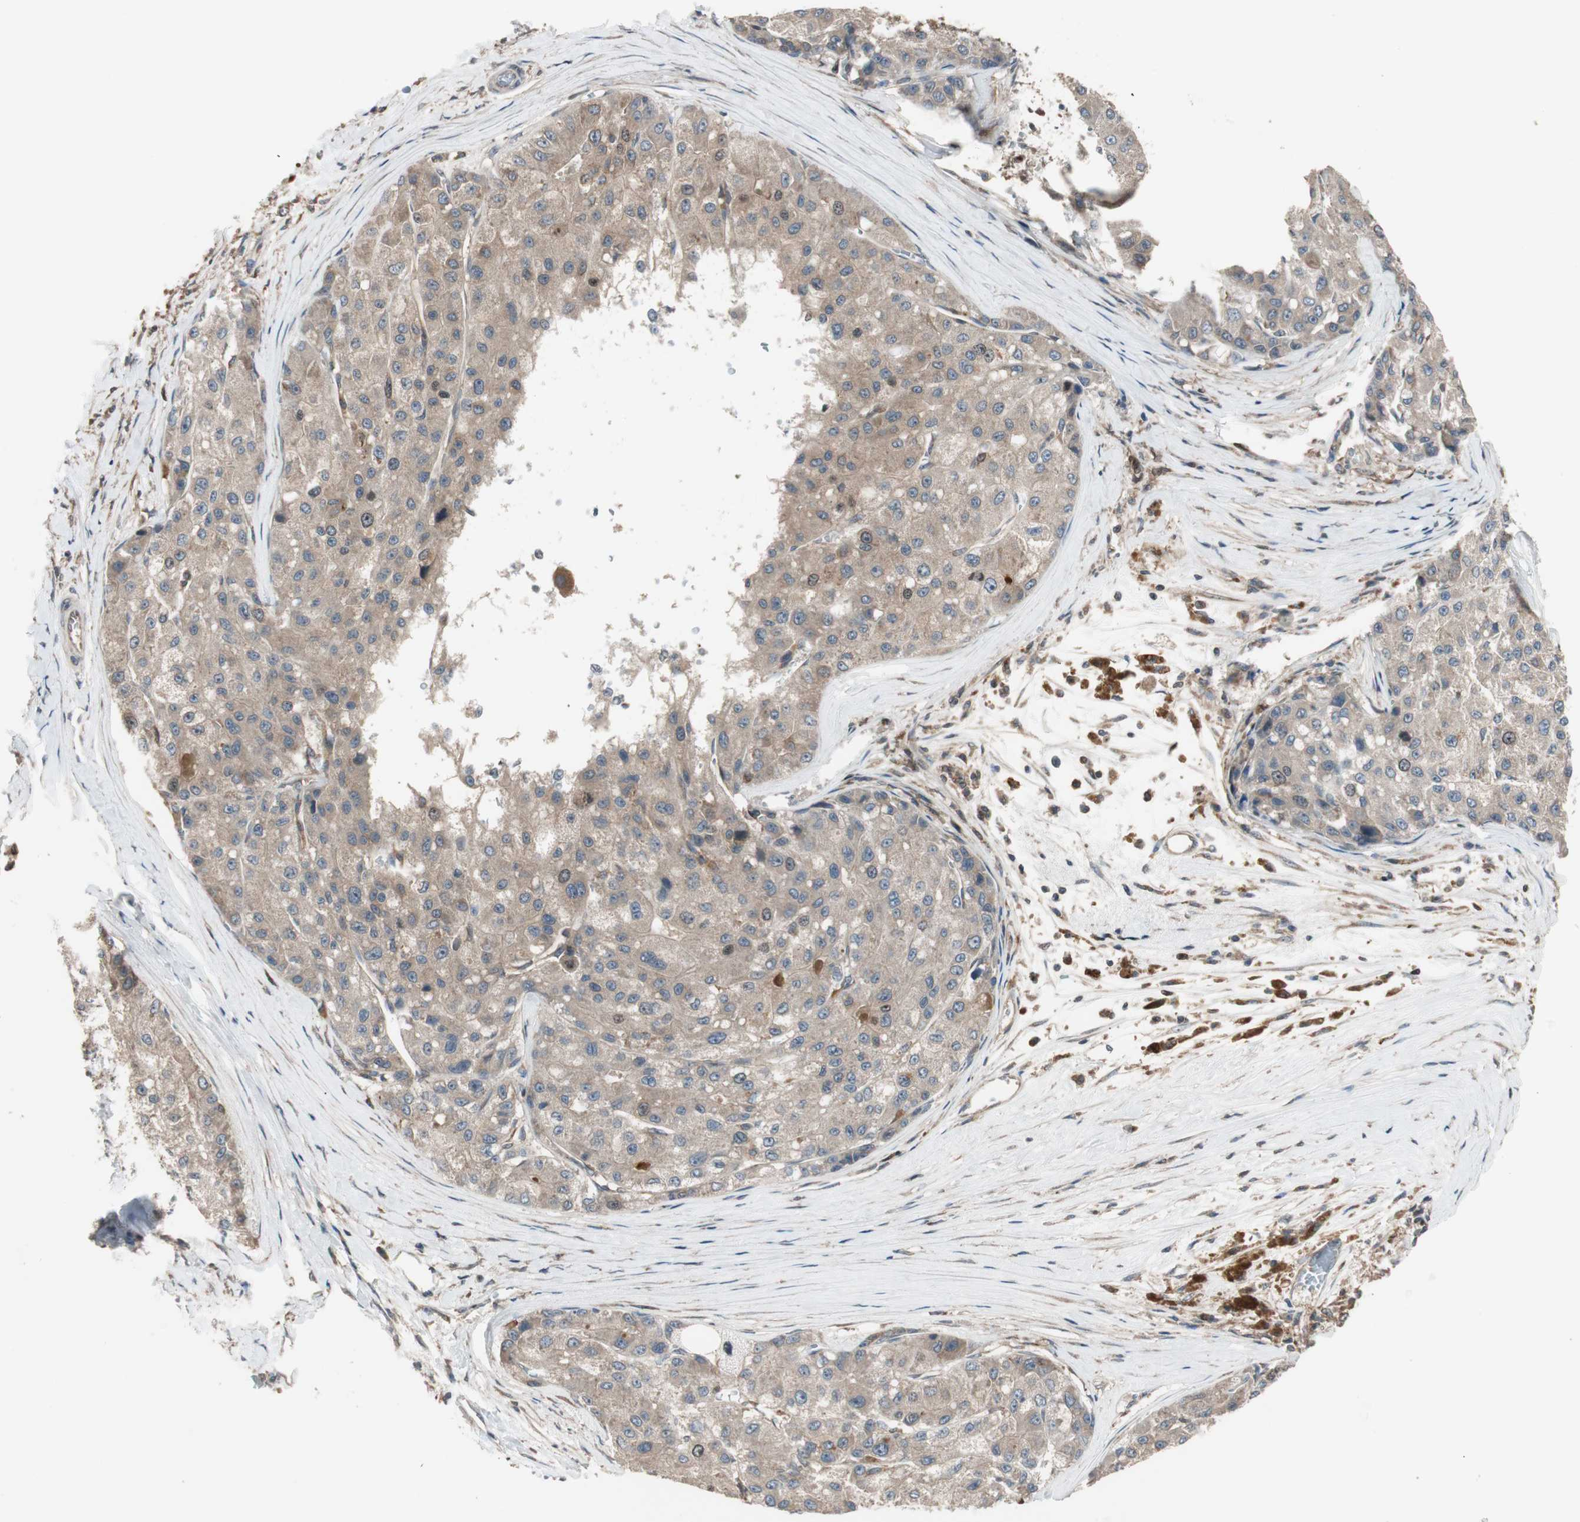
{"staining": {"intensity": "weak", "quantity": ">75%", "location": "cytoplasmic/membranous"}, "tissue": "liver cancer", "cell_type": "Tumor cells", "image_type": "cancer", "snomed": [{"axis": "morphology", "description": "Carcinoma, Hepatocellular, NOS"}, {"axis": "topography", "description": "Liver"}], "caption": "Immunohistochemistry (IHC) photomicrograph of human liver cancer (hepatocellular carcinoma) stained for a protein (brown), which exhibits low levels of weak cytoplasmic/membranous positivity in about >75% of tumor cells.", "gene": "ATP6AP2", "patient": {"sex": "male", "age": 80}}